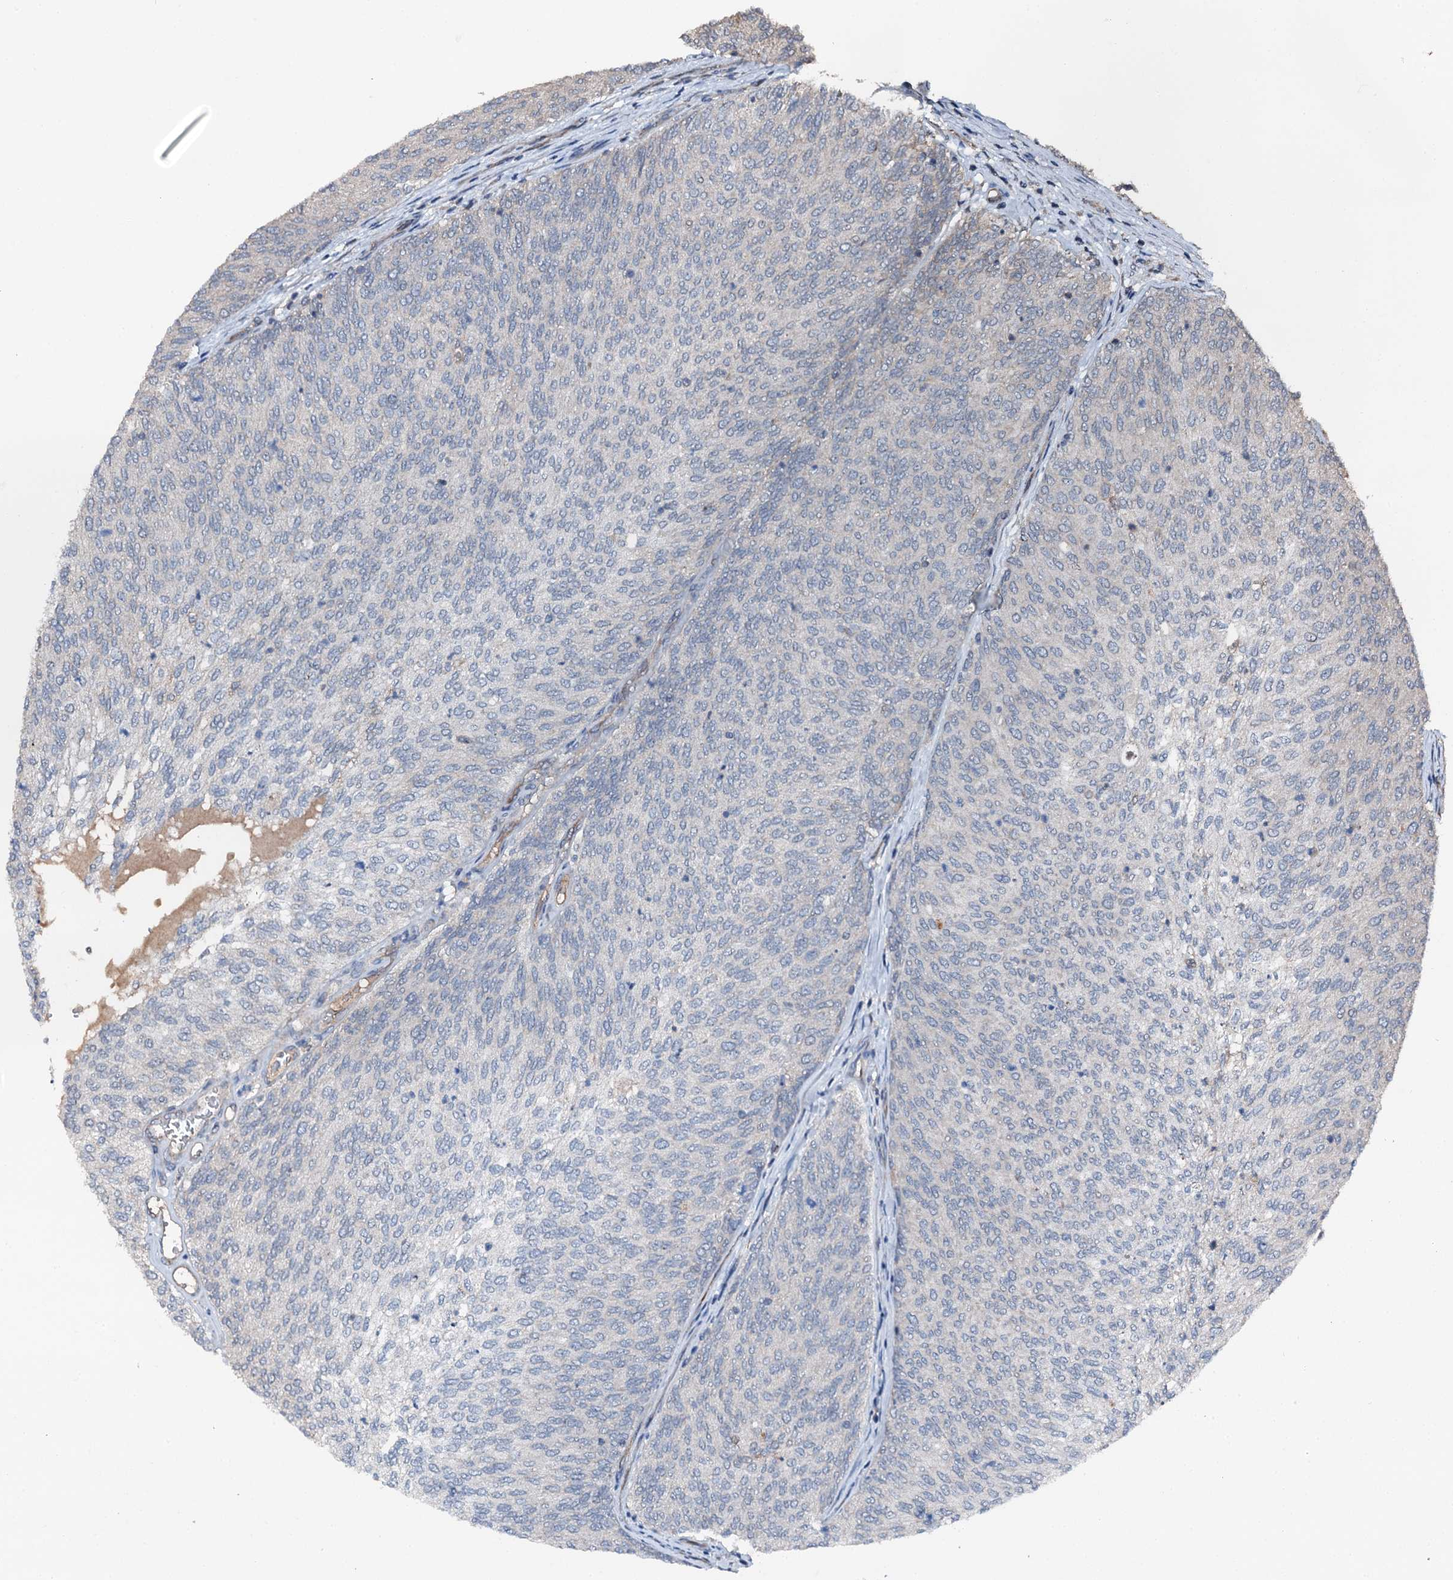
{"staining": {"intensity": "negative", "quantity": "none", "location": "none"}, "tissue": "urothelial cancer", "cell_type": "Tumor cells", "image_type": "cancer", "snomed": [{"axis": "morphology", "description": "Urothelial carcinoma, Low grade"}, {"axis": "topography", "description": "Urinary bladder"}], "caption": "IHC photomicrograph of neoplastic tissue: urothelial cancer stained with DAB demonstrates no significant protein staining in tumor cells.", "gene": "FLYWCH1", "patient": {"sex": "female", "age": 79}}